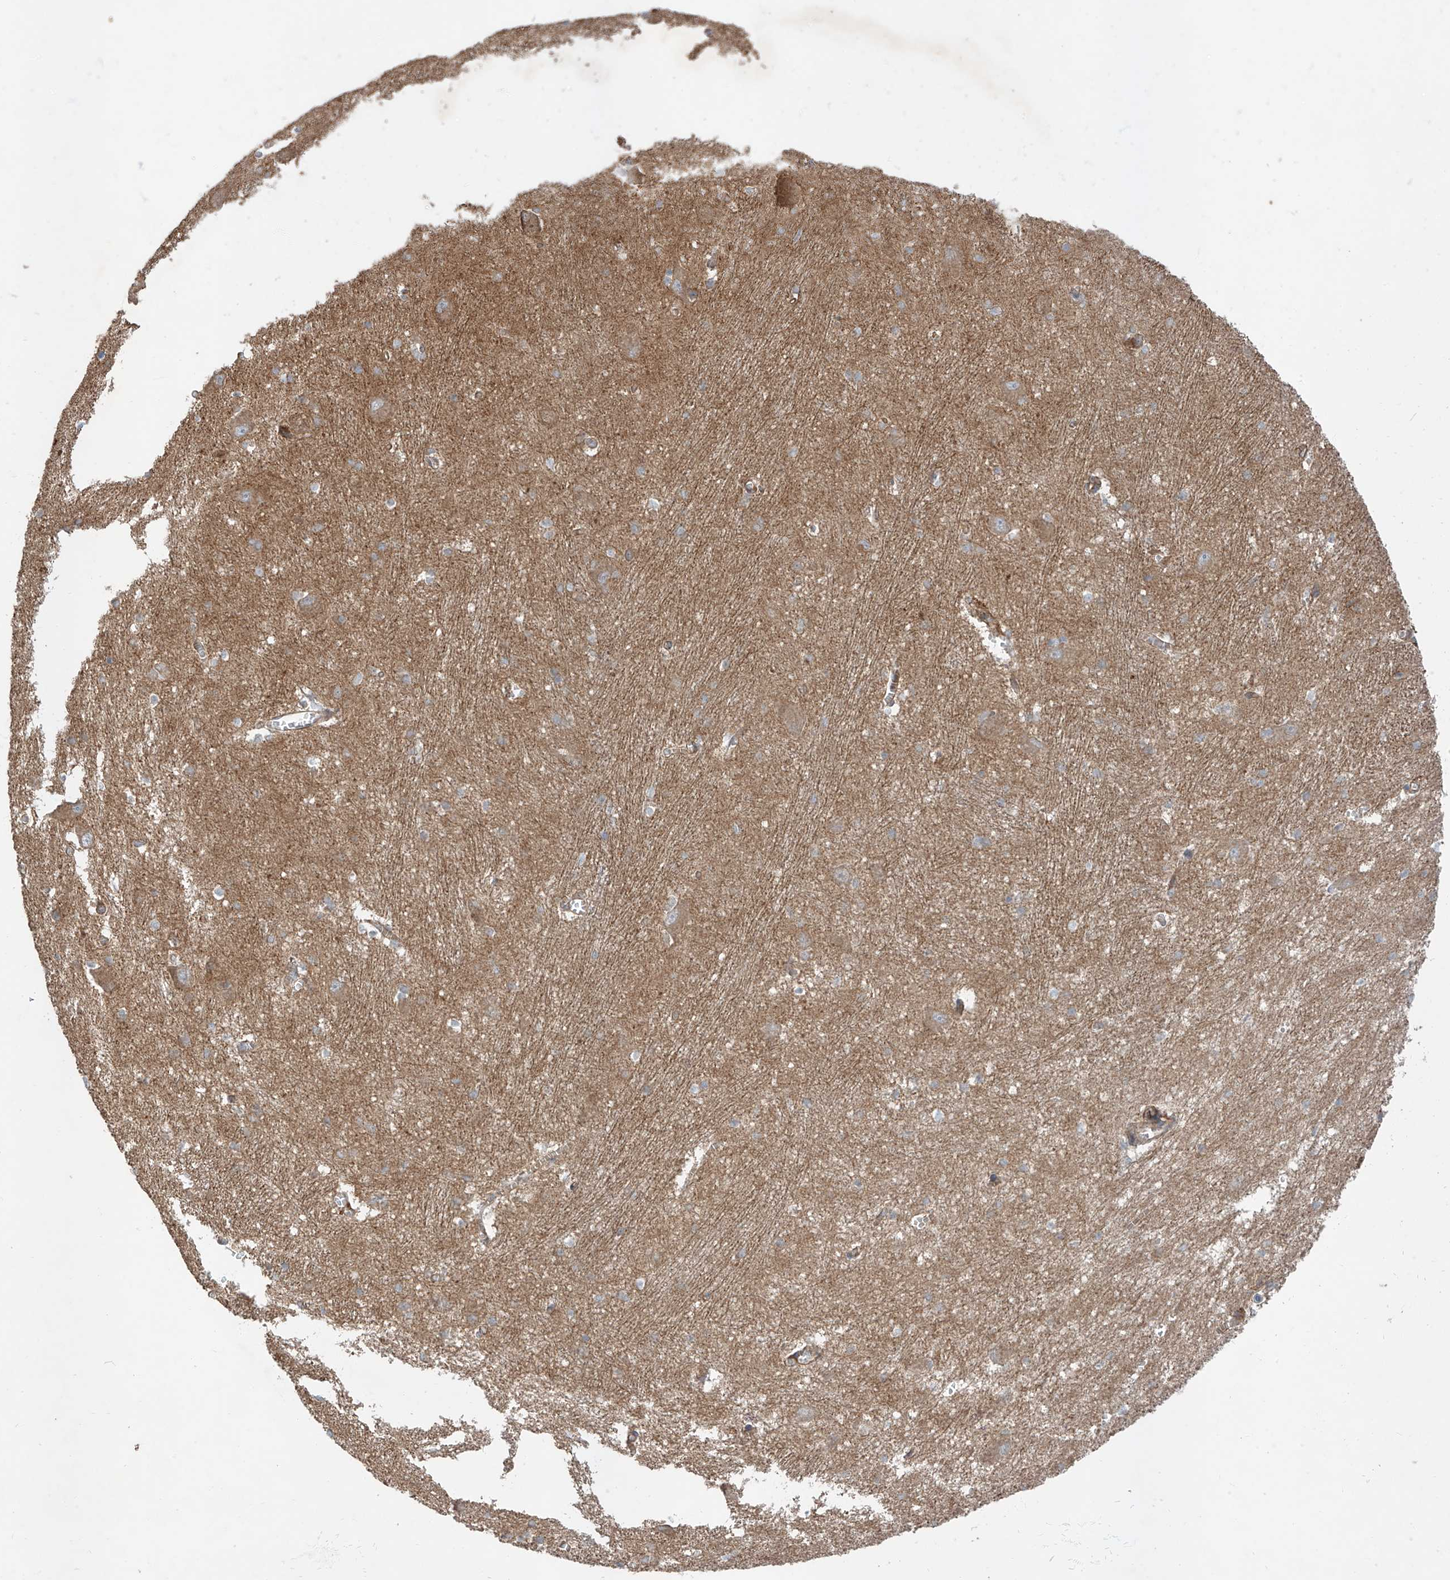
{"staining": {"intensity": "weak", "quantity": "25%-75%", "location": "cytoplasmic/membranous"}, "tissue": "caudate", "cell_type": "Glial cells", "image_type": "normal", "snomed": [{"axis": "morphology", "description": "Normal tissue, NOS"}, {"axis": "topography", "description": "Lateral ventricle wall"}], "caption": "Immunohistochemical staining of unremarkable human caudate exhibits weak cytoplasmic/membranous protein staining in about 25%-75% of glial cells. The protein of interest is stained brown, and the nuclei are stained in blue (DAB (3,3'-diaminobenzidine) IHC with brightfield microscopy, high magnification).", "gene": "EPHX4", "patient": {"sex": "male", "age": 37}}